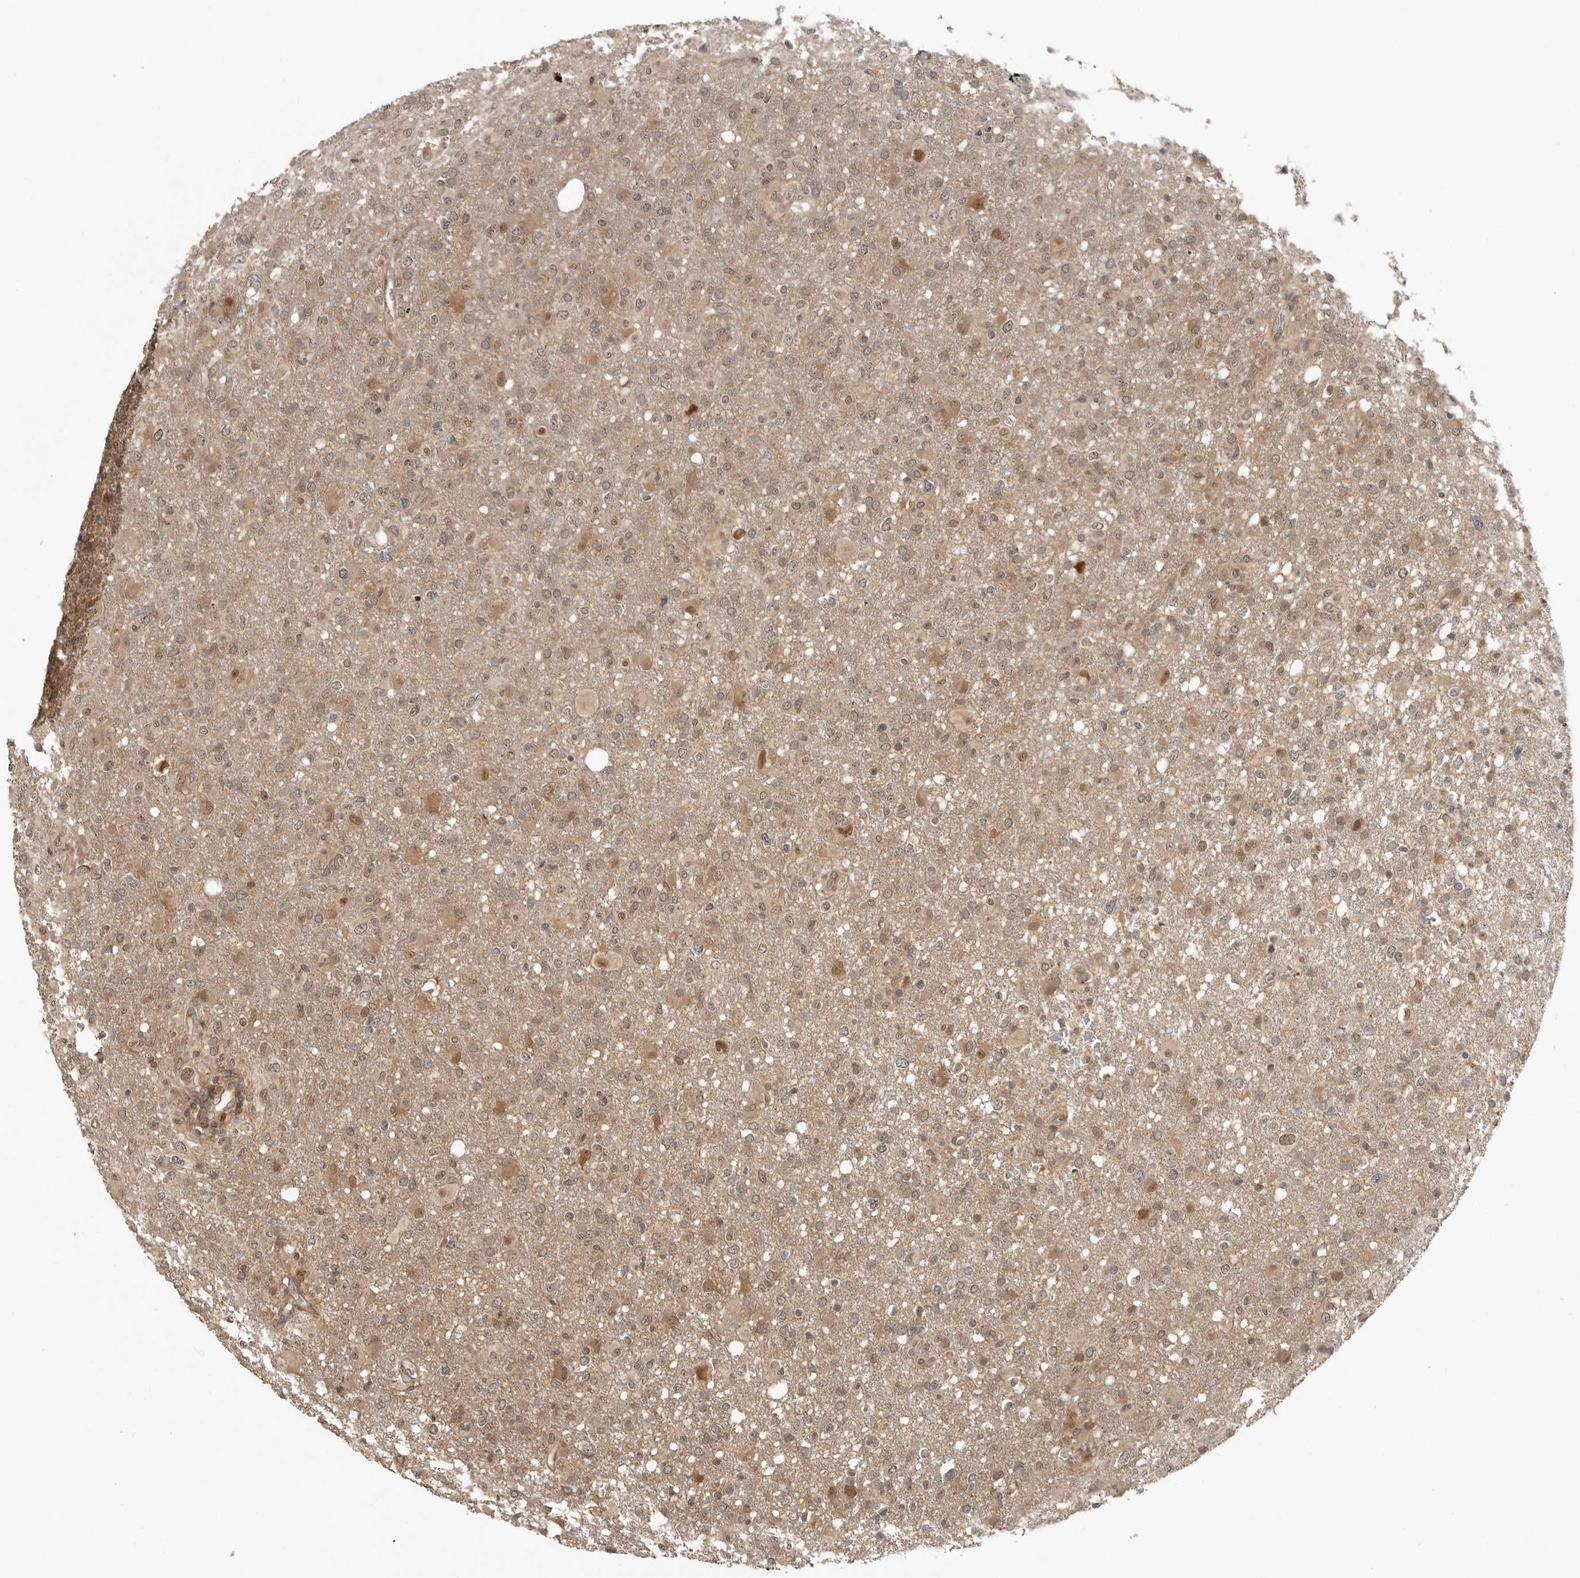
{"staining": {"intensity": "moderate", "quantity": "<25%", "location": "cytoplasmic/membranous,nuclear"}, "tissue": "glioma", "cell_type": "Tumor cells", "image_type": "cancer", "snomed": [{"axis": "morphology", "description": "Glioma, malignant, High grade"}, {"axis": "topography", "description": "Brain"}], "caption": "High-magnification brightfield microscopy of malignant glioma (high-grade) stained with DAB (brown) and counterstained with hematoxylin (blue). tumor cells exhibit moderate cytoplasmic/membranous and nuclear staining is present in approximately<25% of cells.", "gene": "ERN1", "patient": {"sex": "female", "age": 57}}